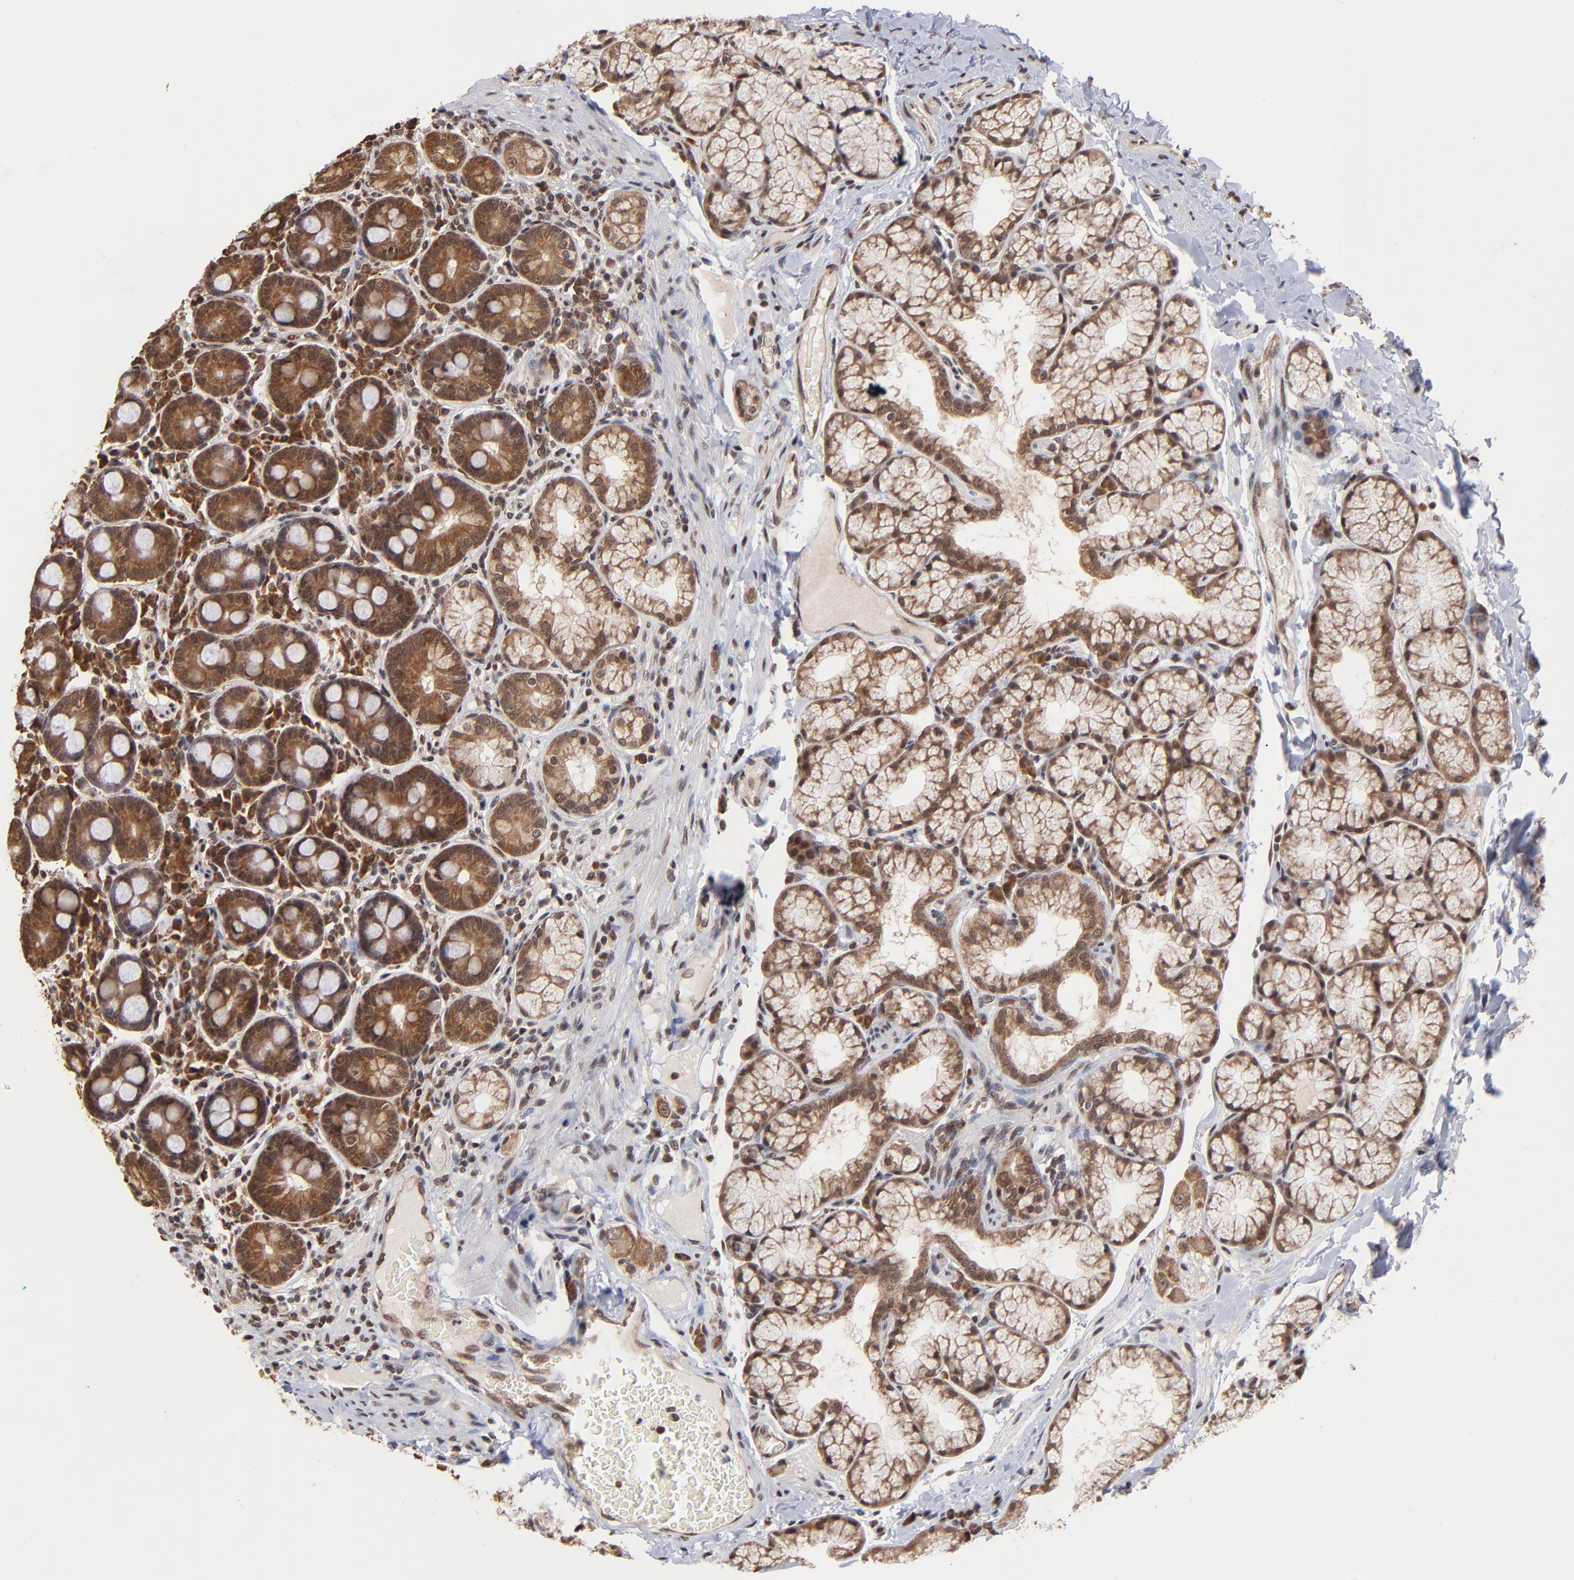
{"staining": {"intensity": "moderate", "quantity": "25%-75%", "location": "cytoplasmic/membranous"}, "tissue": "duodenum", "cell_type": "Glandular cells", "image_type": "normal", "snomed": [{"axis": "morphology", "description": "Normal tissue, NOS"}, {"axis": "topography", "description": "Duodenum"}], "caption": "IHC of unremarkable duodenum displays medium levels of moderate cytoplasmic/membranous expression in approximately 25%-75% of glandular cells.", "gene": "BRPF1", "patient": {"sex": "male", "age": 50}}